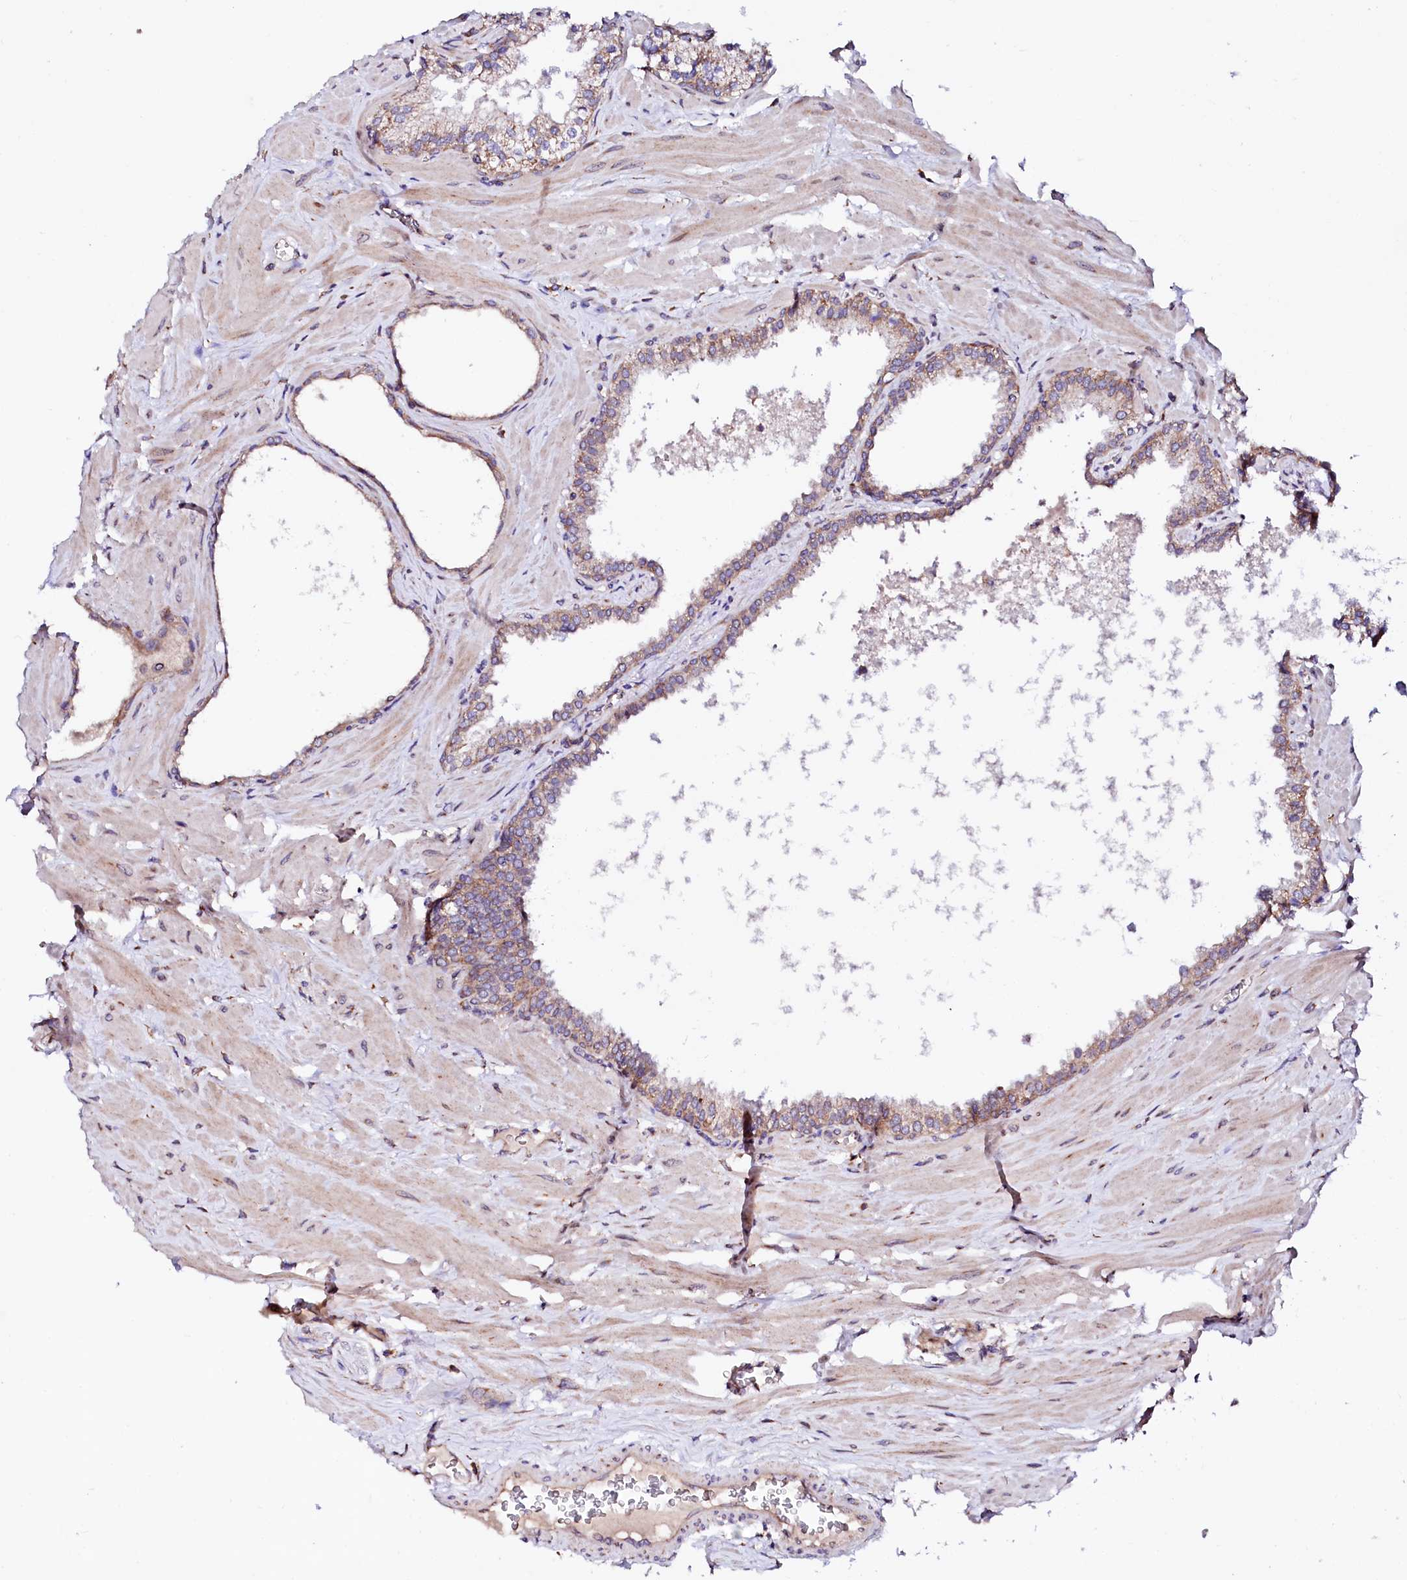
{"staining": {"intensity": "moderate", "quantity": "25%-75%", "location": "cytoplasmic/membranous"}, "tissue": "prostate cancer", "cell_type": "Tumor cells", "image_type": "cancer", "snomed": [{"axis": "morphology", "description": "Adenocarcinoma, High grade"}, {"axis": "topography", "description": "Prostate"}], "caption": "High-grade adenocarcinoma (prostate) was stained to show a protein in brown. There is medium levels of moderate cytoplasmic/membranous positivity in approximately 25%-75% of tumor cells.", "gene": "UBE3C", "patient": {"sex": "male", "age": 64}}